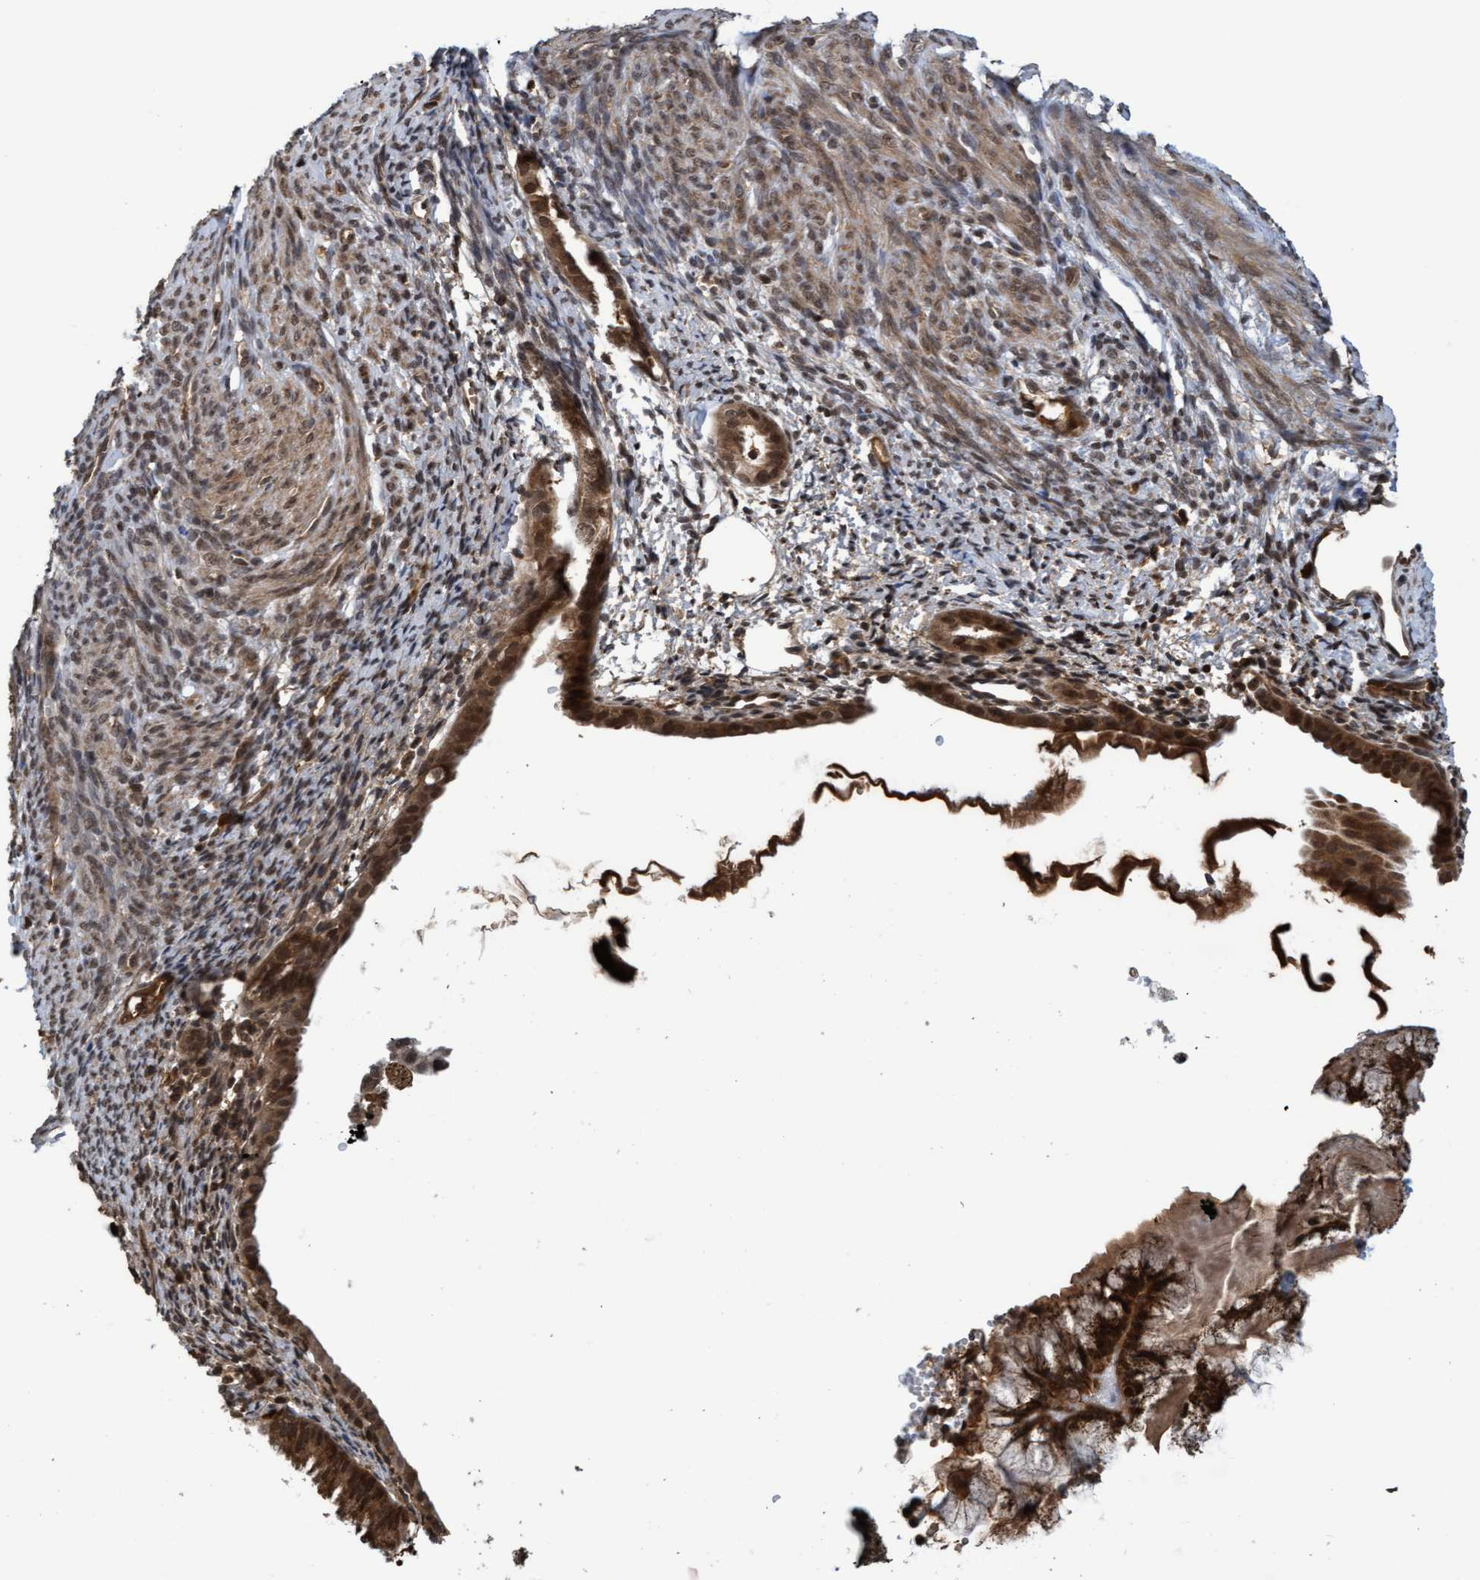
{"staining": {"intensity": "strong", "quantity": ">75%", "location": "cytoplasmic/membranous,nuclear"}, "tissue": "cervical cancer", "cell_type": "Tumor cells", "image_type": "cancer", "snomed": [{"axis": "morphology", "description": "Normal tissue, NOS"}, {"axis": "morphology", "description": "Adenocarcinoma, NOS"}, {"axis": "topography", "description": "Cervix"}, {"axis": "topography", "description": "Endometrium"}], "caption": "Immunohistochemical staining of human cervical cancer (adenocarcinoma) shows strong cytoplasmic/membranous and nuclear protein expression in approximately >75% of tumor cells. (Brightfield microscopy of DAB IHC at high magnification).", "gene": "WASF1", "patient": {"sex": "female", "age": 86}}